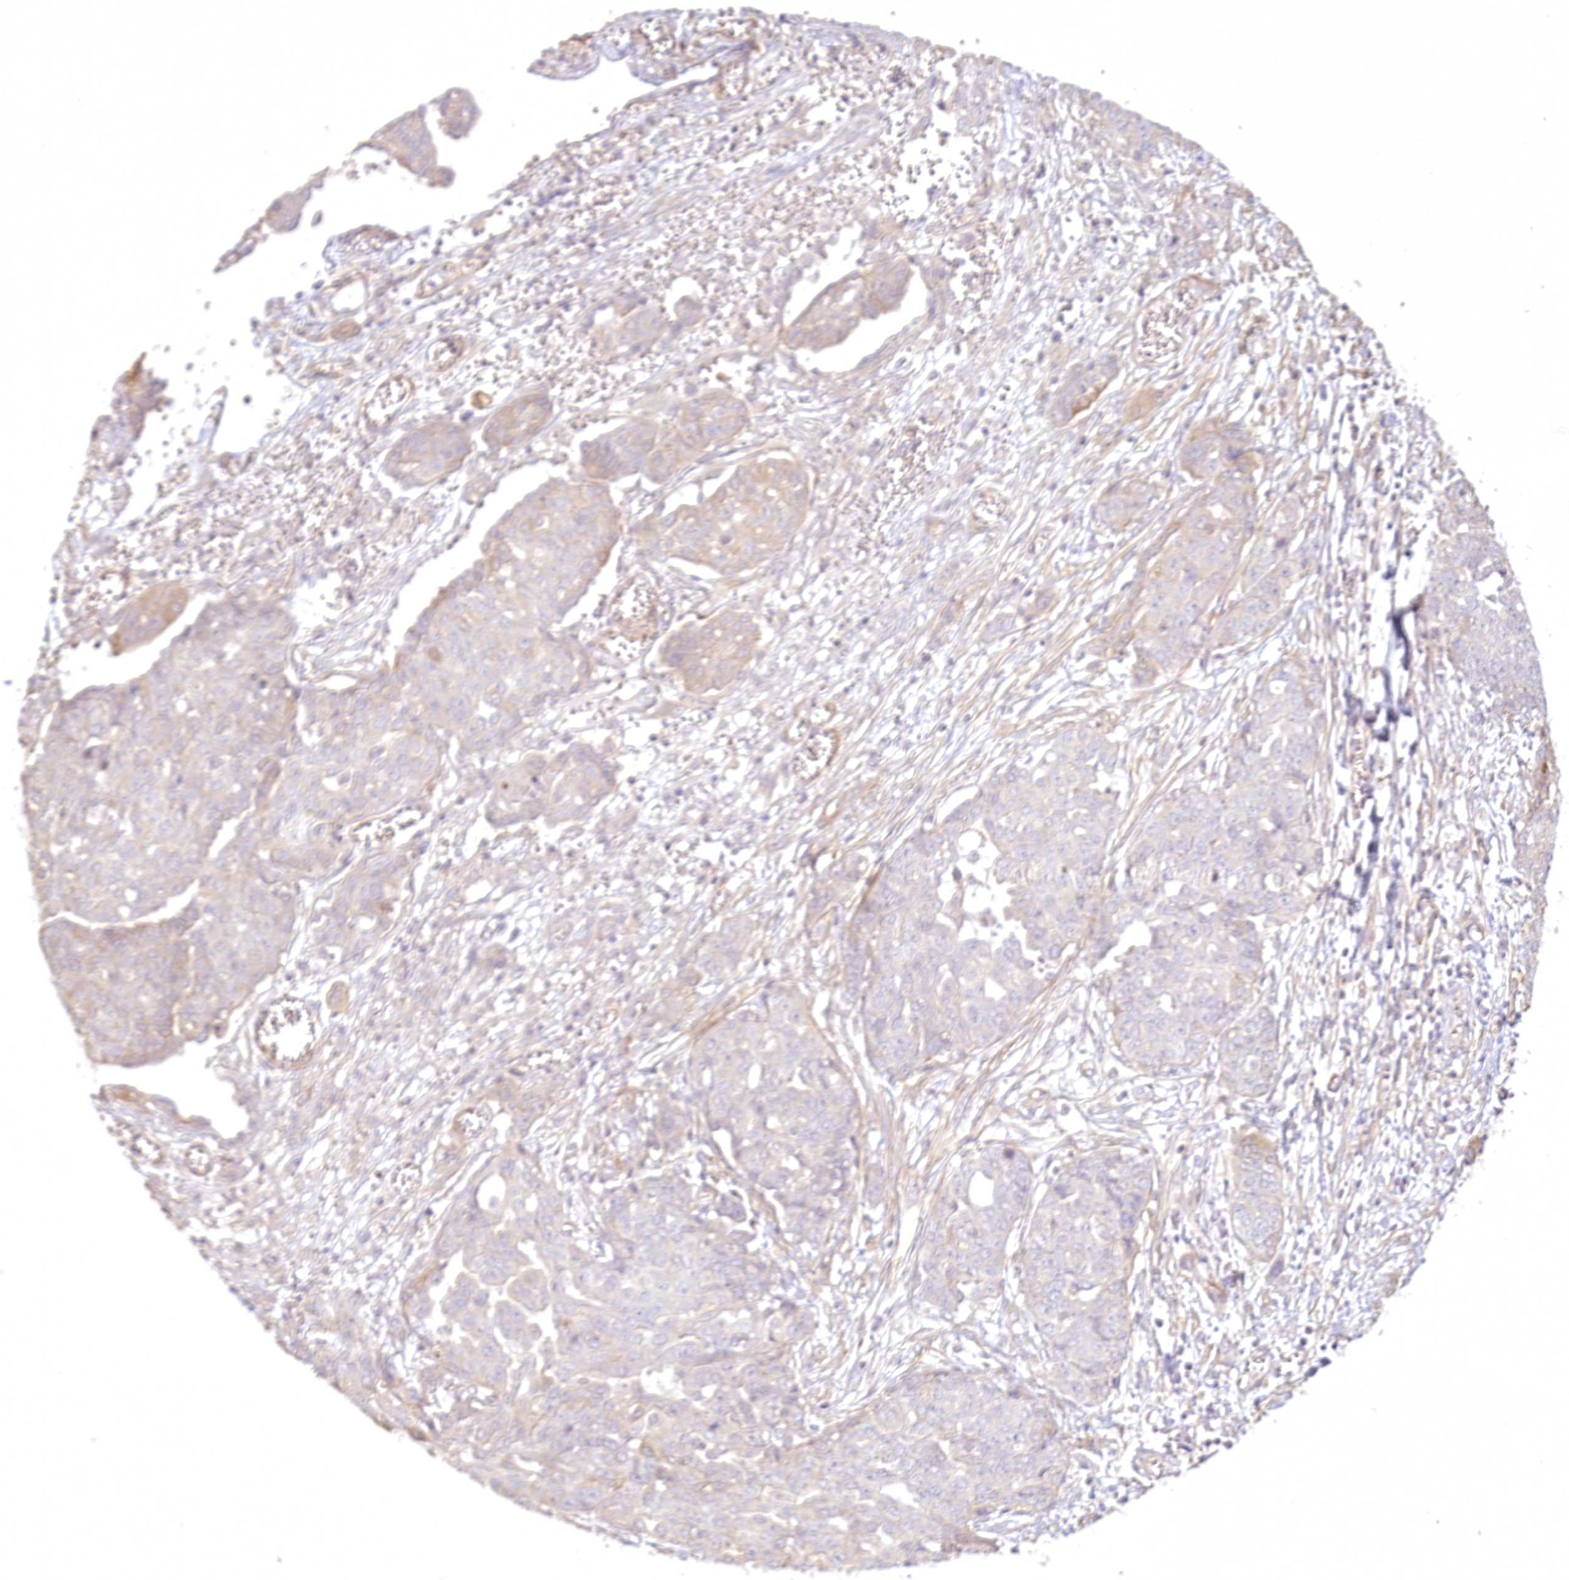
{"staining": {"intensity": "negative", "quantity": "none", "location": "none"}, "tissue": "ovarian cancer", "cell_type": "Tumor cells", "image_type": "cancer", "snomed": [{"axis": "morphology", "description": "Cystadenocarcinoma, serous, NOS"}, {"axis": "topography", "description": "Soft tissue"}, {"axis": "topography", "description": "Ovary"}], "caption": "The histopathology image reveals no significant expression in tumor cells of ovarian cancer (serous cystadenocarcinoma).", "gene": "INPP4B", "patient": {"sex": "female", "age": 57}}